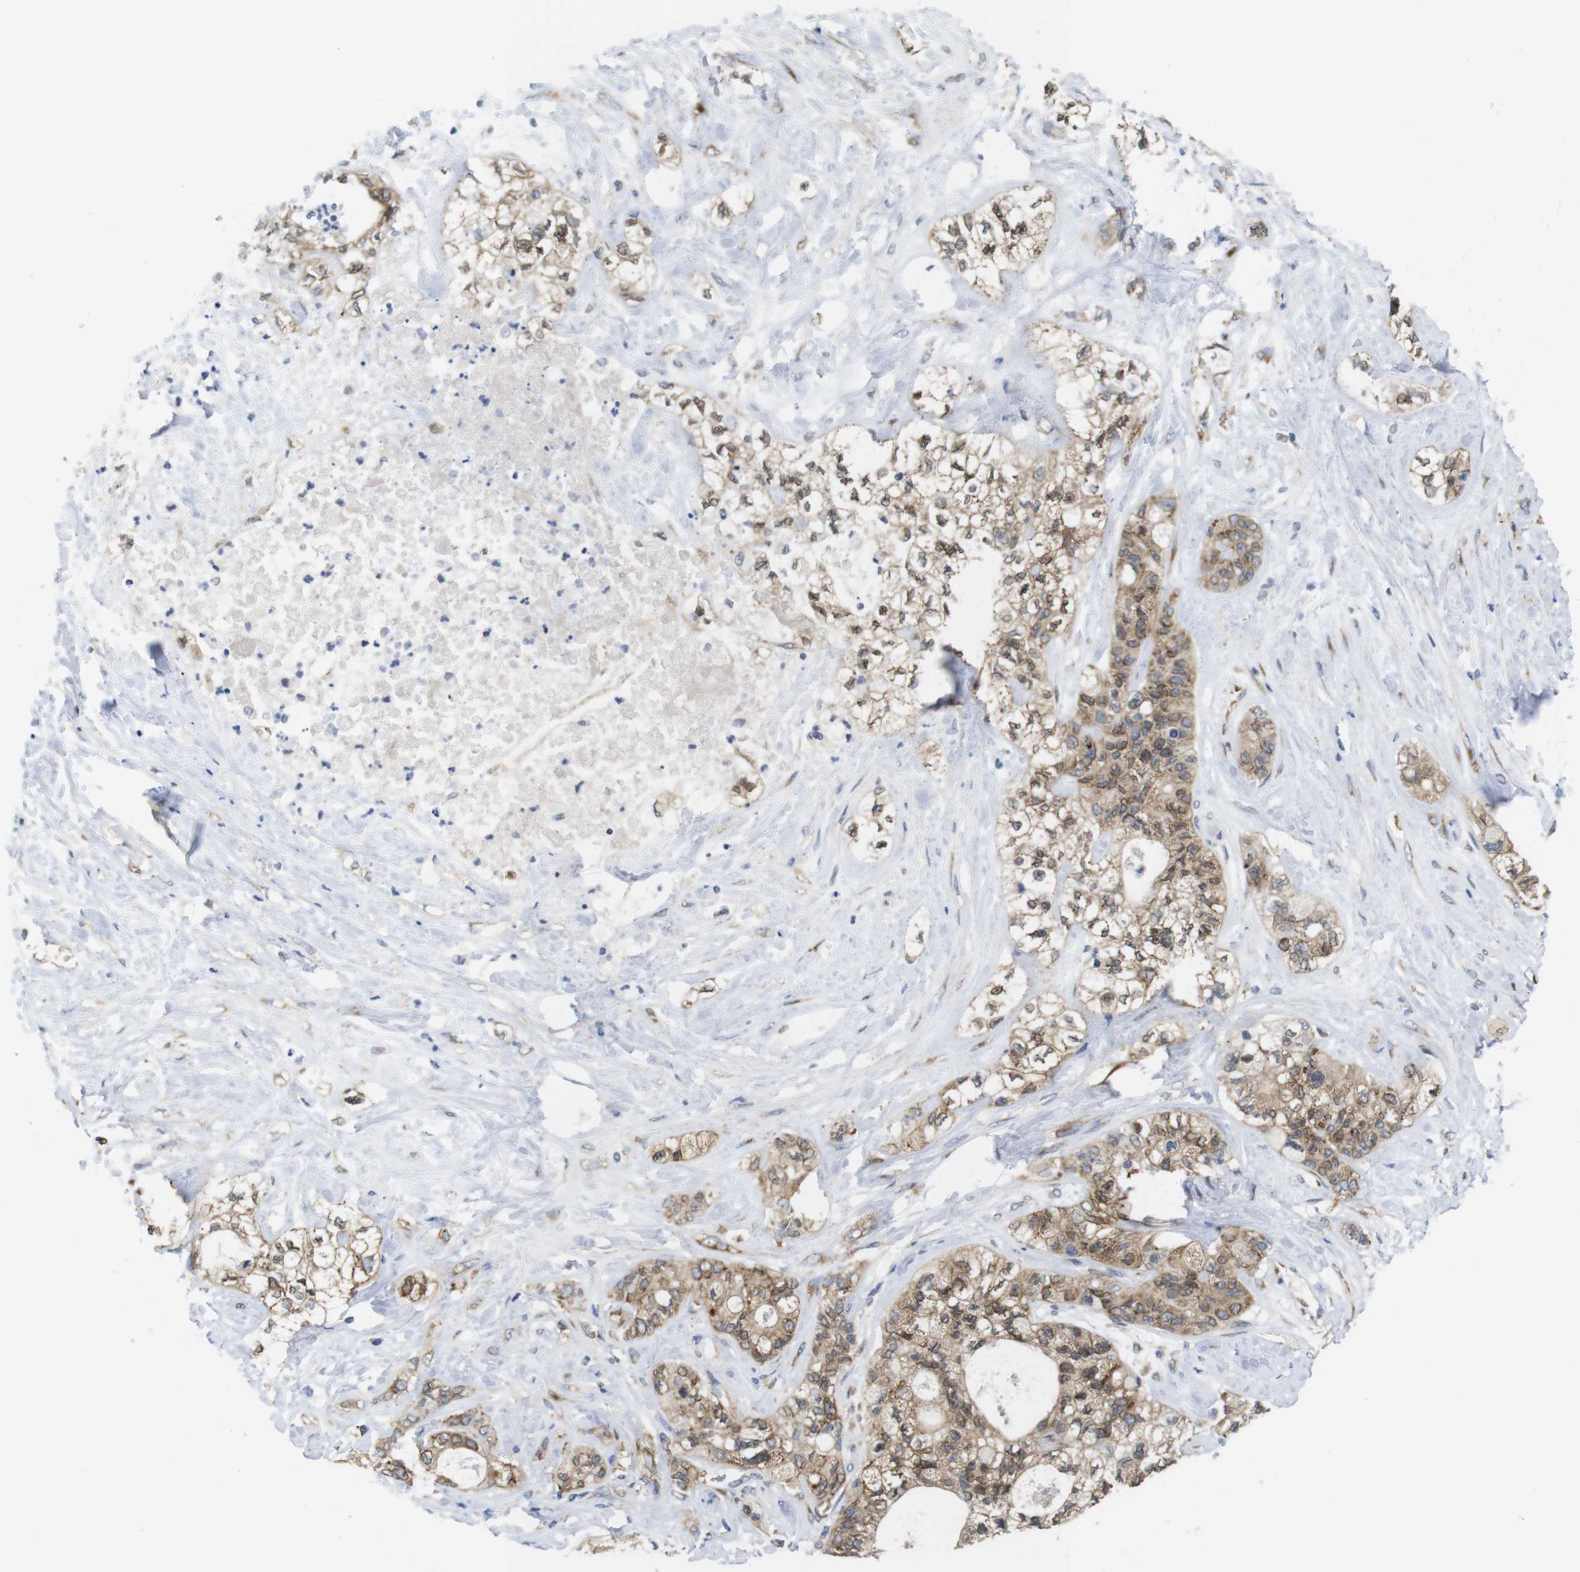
{"staining": {"intensity": "moderate", "quantity": ">75%", "location": "cytoplasmic/membranous"}, "tissue": "pancreatic cancer", "cell_type": "Tumor cells", "image_type": "cancer", "snomed": [{"axis": "morphology", "description": "Adenocarcinoma, NOS"}, {"axis": "topography", "description": "Pancreas"}], "caption": "This is a photomicrograph of immunohistochemistry (IHC) staining of pancreatic cancer (adenocarcinoma), which shows moderate staining in the cytoplasmic/membranous of tumor cells.", "gene": "PCNX2", "patient": {"sex": "male", "age": 70}}